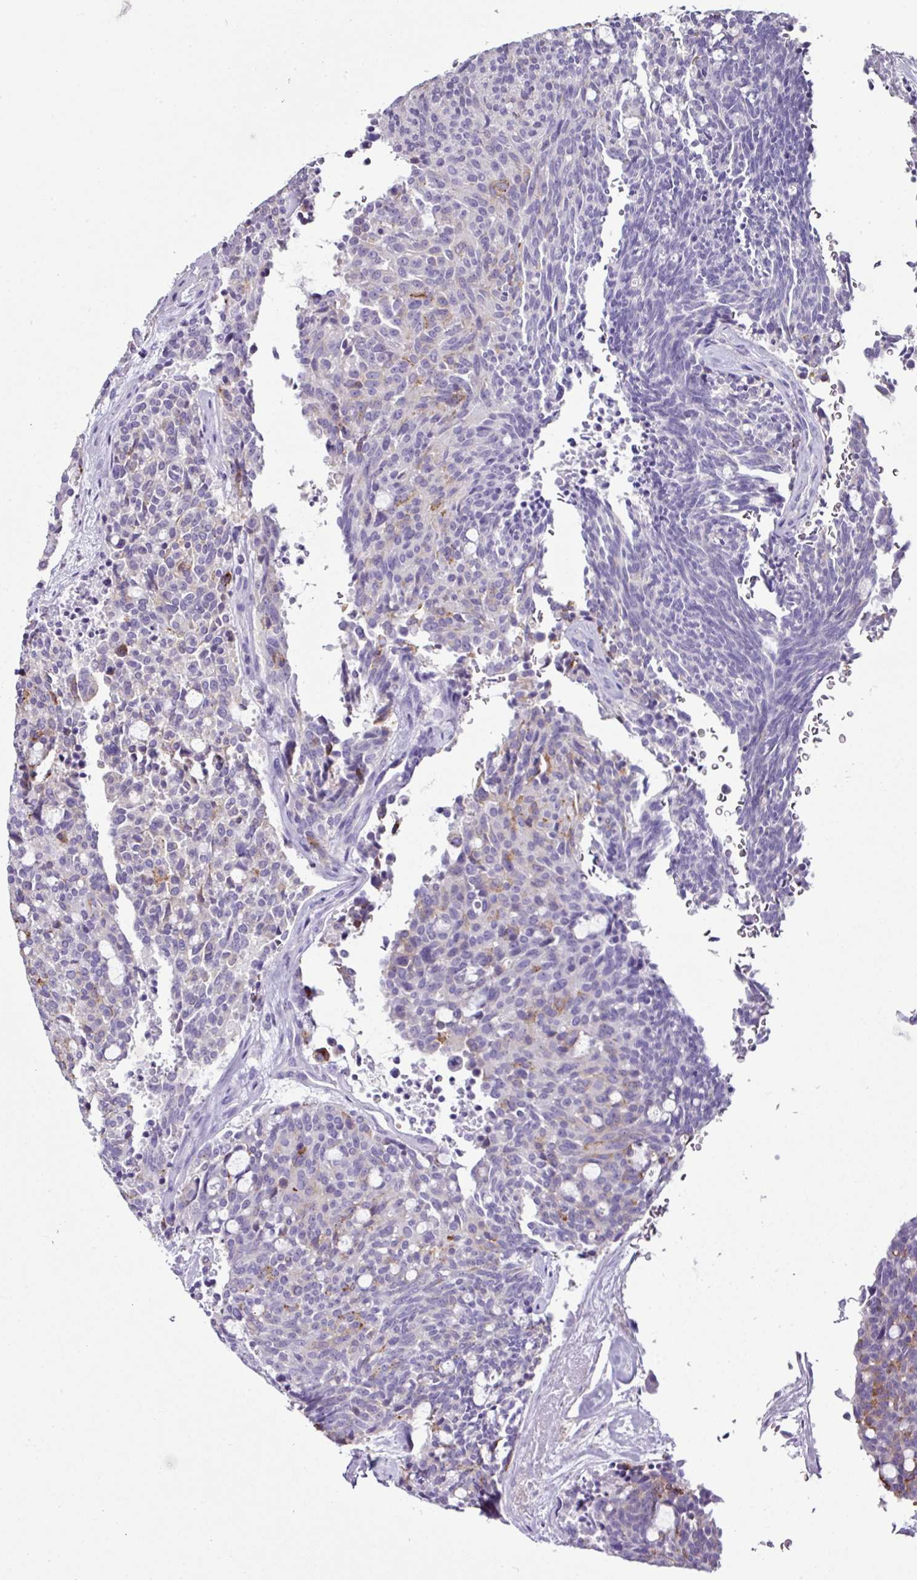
{"staining": {"intensity": "moderate", "quantity": "<25%", "location": "cytoplasmic/membranous"}, "tissue": "carcinoid", "cell_type": "Tumor cells", "image_type": "cancer", "snomed": [{"axis": "morphology", "description": "Carcinoid, malignant, NOS"}, {"axis": "topography", "description": "Pancreas"}], "caption": "Protein staining displays moderate cytoplasmic/membranous positivity in approximately <25% of tumor cells in carcinoid.", "gene": "GLP2R", "patient": {"sex": "female", "age": 54}}